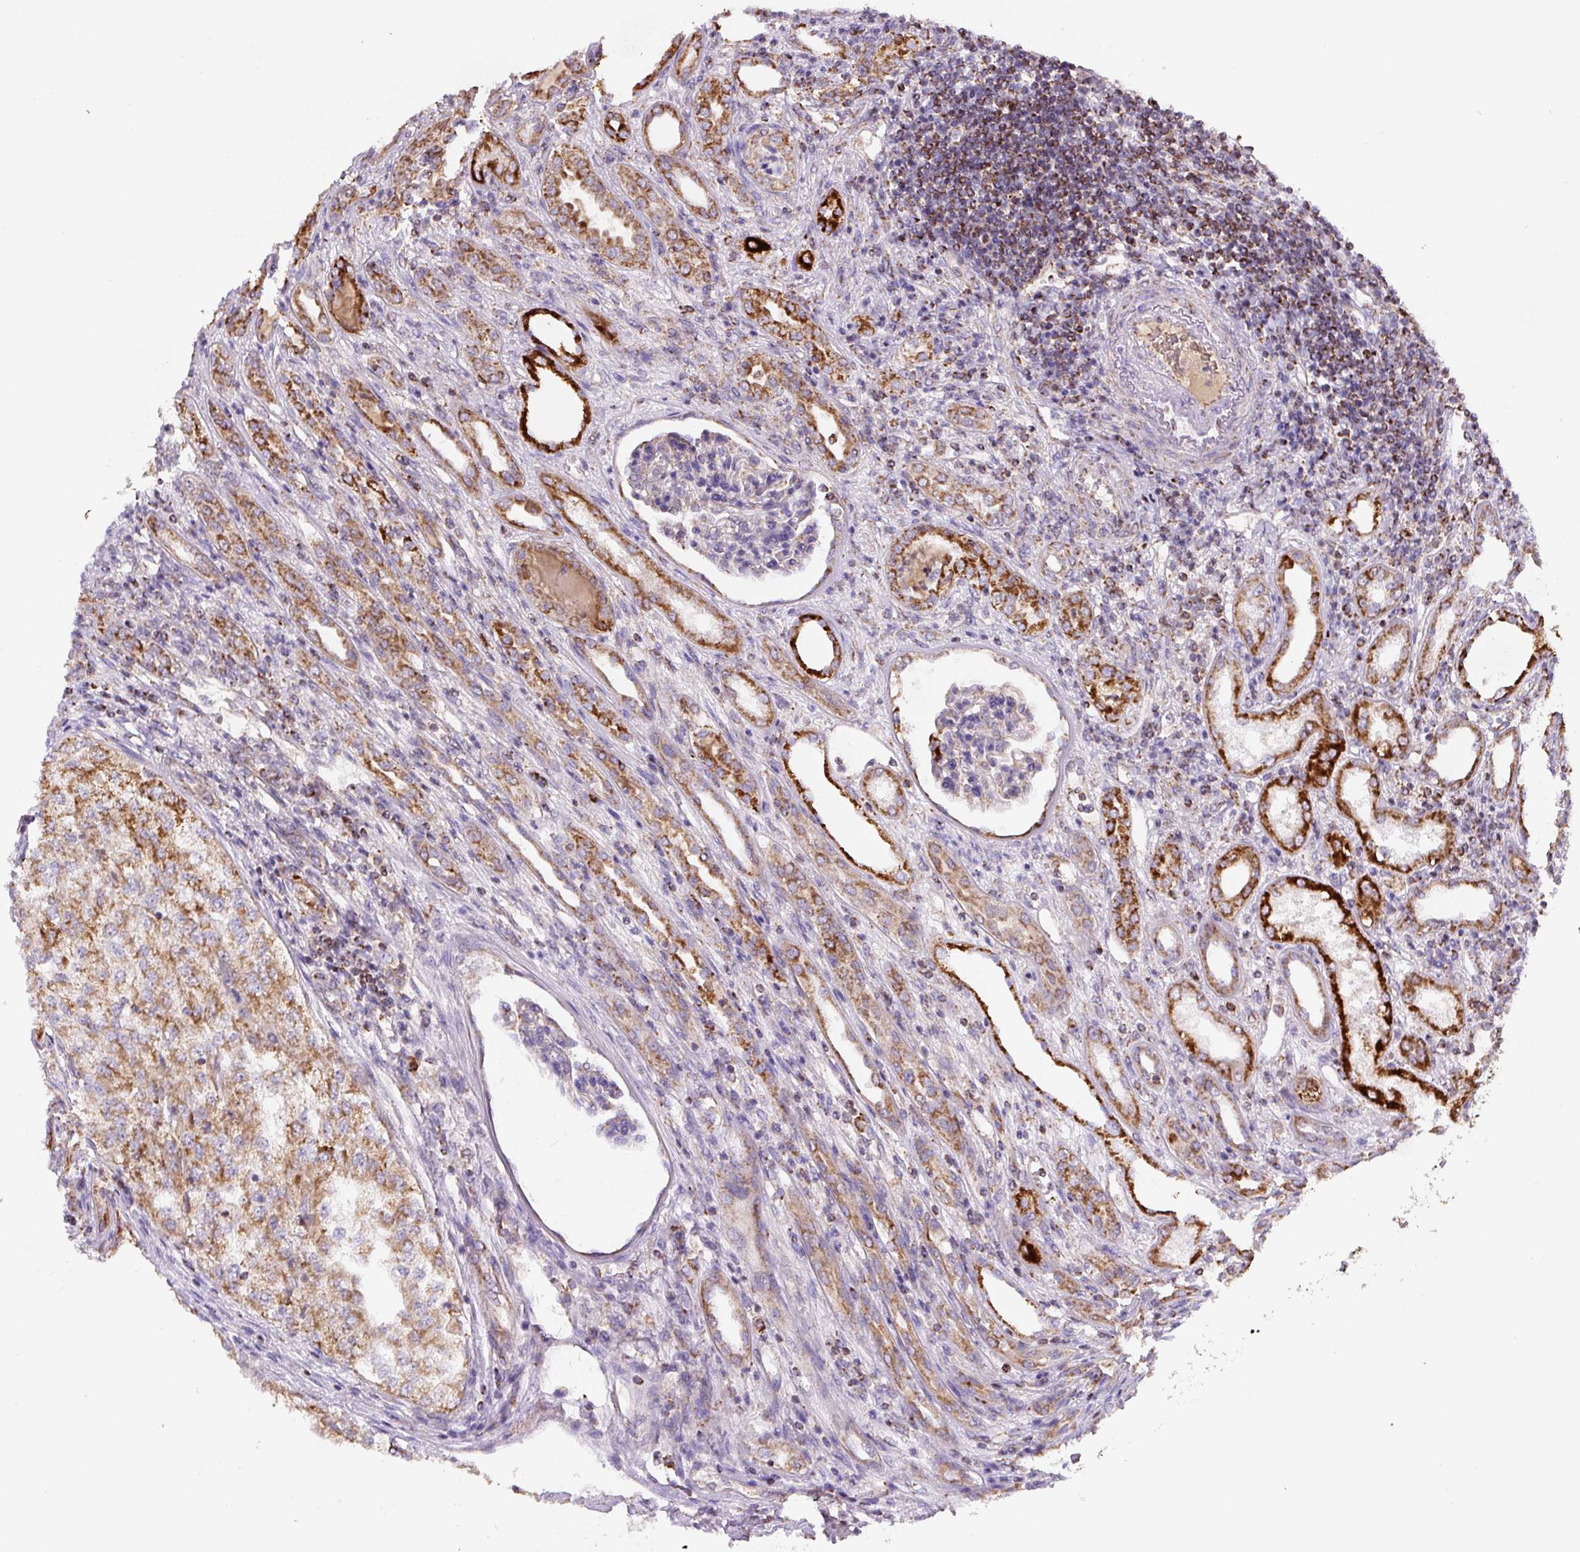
{"staining": {"intensity": "moderate", "quantity": "25%-75%", "location": "cytoplasmic/membranous"}, "tissue": "renal cancer", "cell_type": "Tumor cells", "image_type": "cancer", "snomed": [{"axis": "morphology", "description": "Adenocarcinoma, NOS"}, {"axis": "topography", "description": "Kidney"}], "caption": "Protein analysis of renal cancer tissue demonstrates moderate cytoplasmic/membranous positivity in about 25%-75% of tumor cells. The protein of interest is shown in brown color, while the nuclei are stained blue.", "gene": "MT-CO2", "patient": {"sex": "female", "age": 54}}